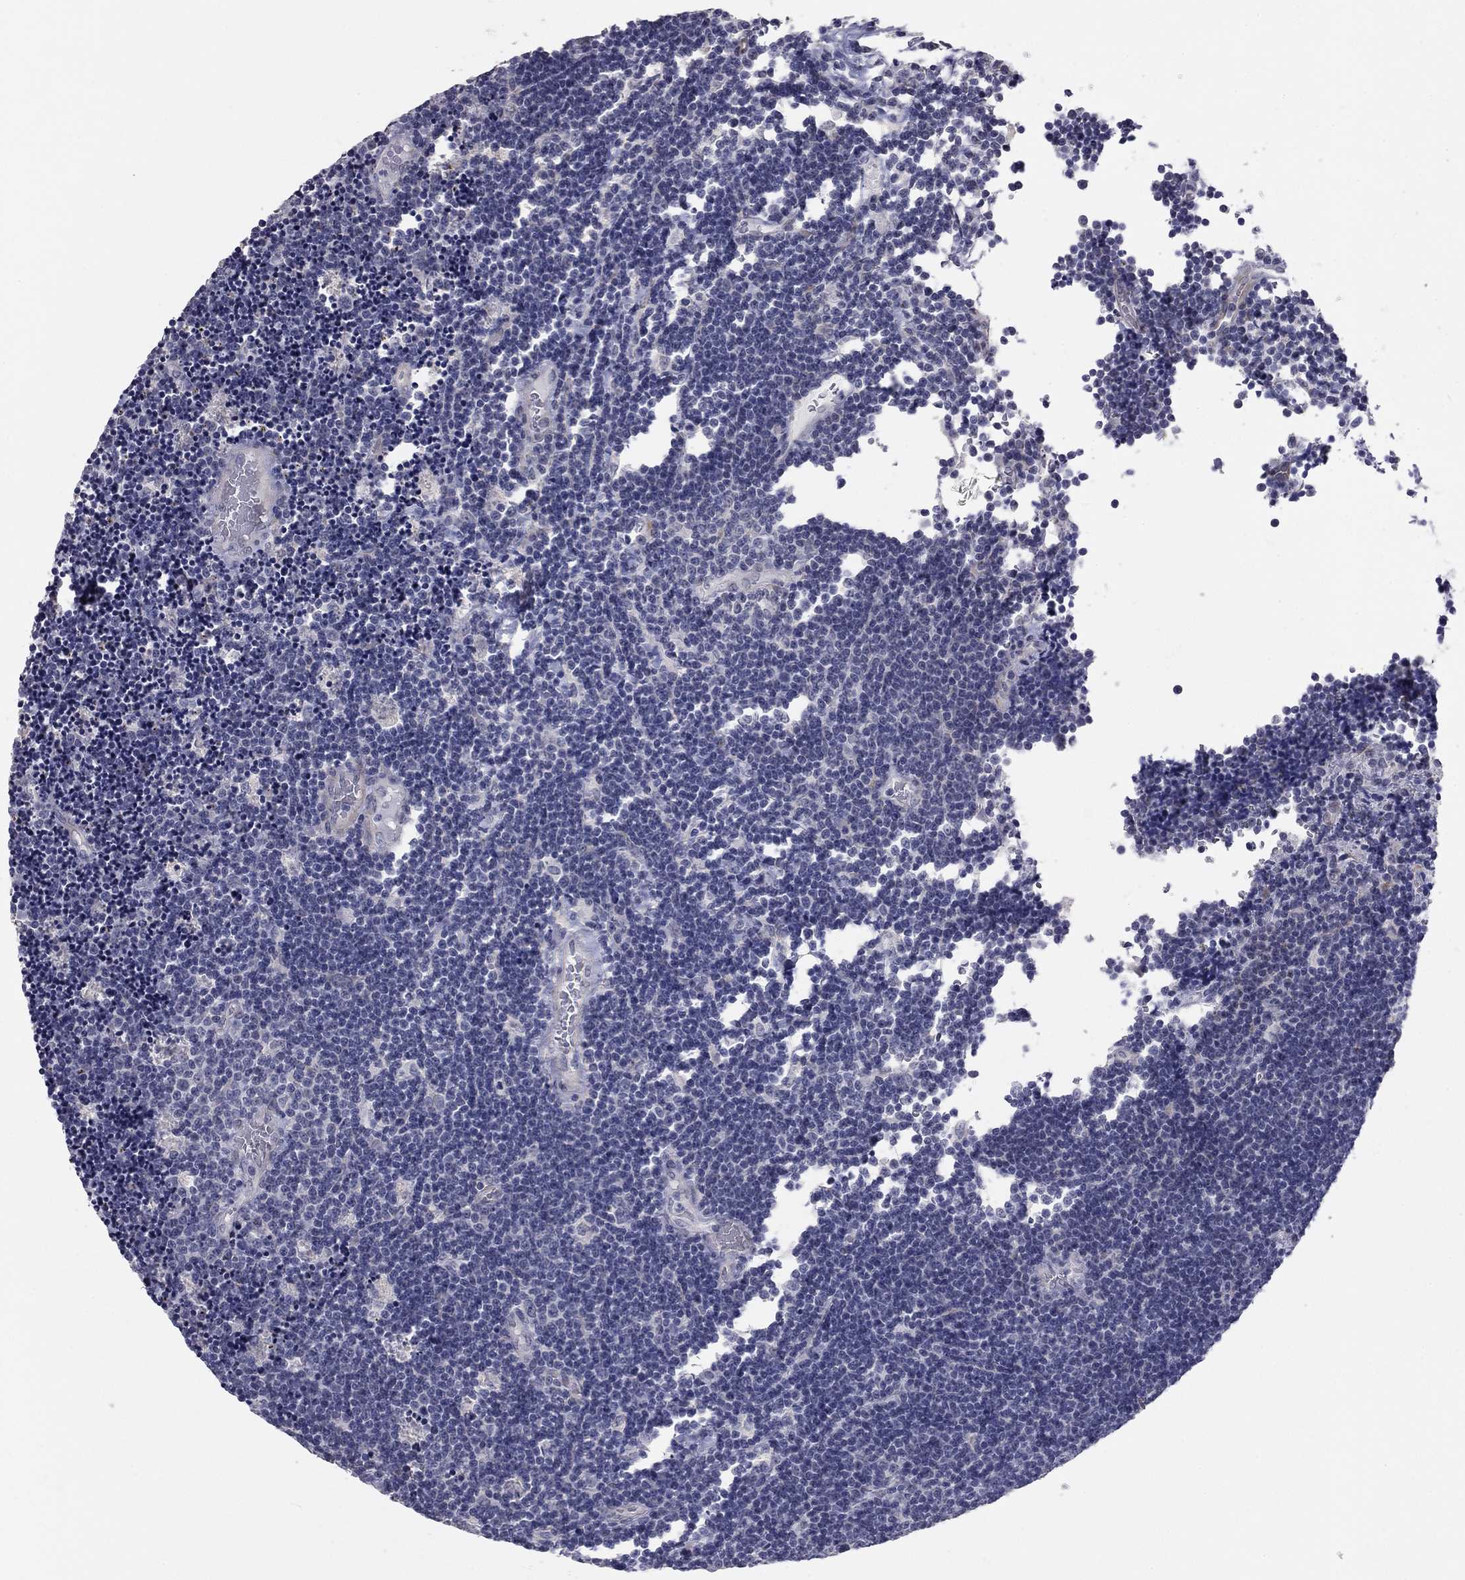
{"staining": {"intensity": "negative", "quantity": "none", "location": "none"}, "tissue": "lymphoma", "cell_type": "Tumor cells", "image_type": "cancer", "snomed": [{"axis": "morphology", "description": "Malignant lymphoma, non-Hodgkin's type, Low grade"}, {"axis": "topography", "description": "Brain"}], "caption": "IHC histopathology image of neoplastic tissue: human lymphoma stained with DAB (3,3'-diaminobenzidine) displays no significant protein expression in tumor cells. (IHC, brightfield microscopy, high magnification).", "gene": "PRRT2", "patient": {"sex": "female", "age": 66}}